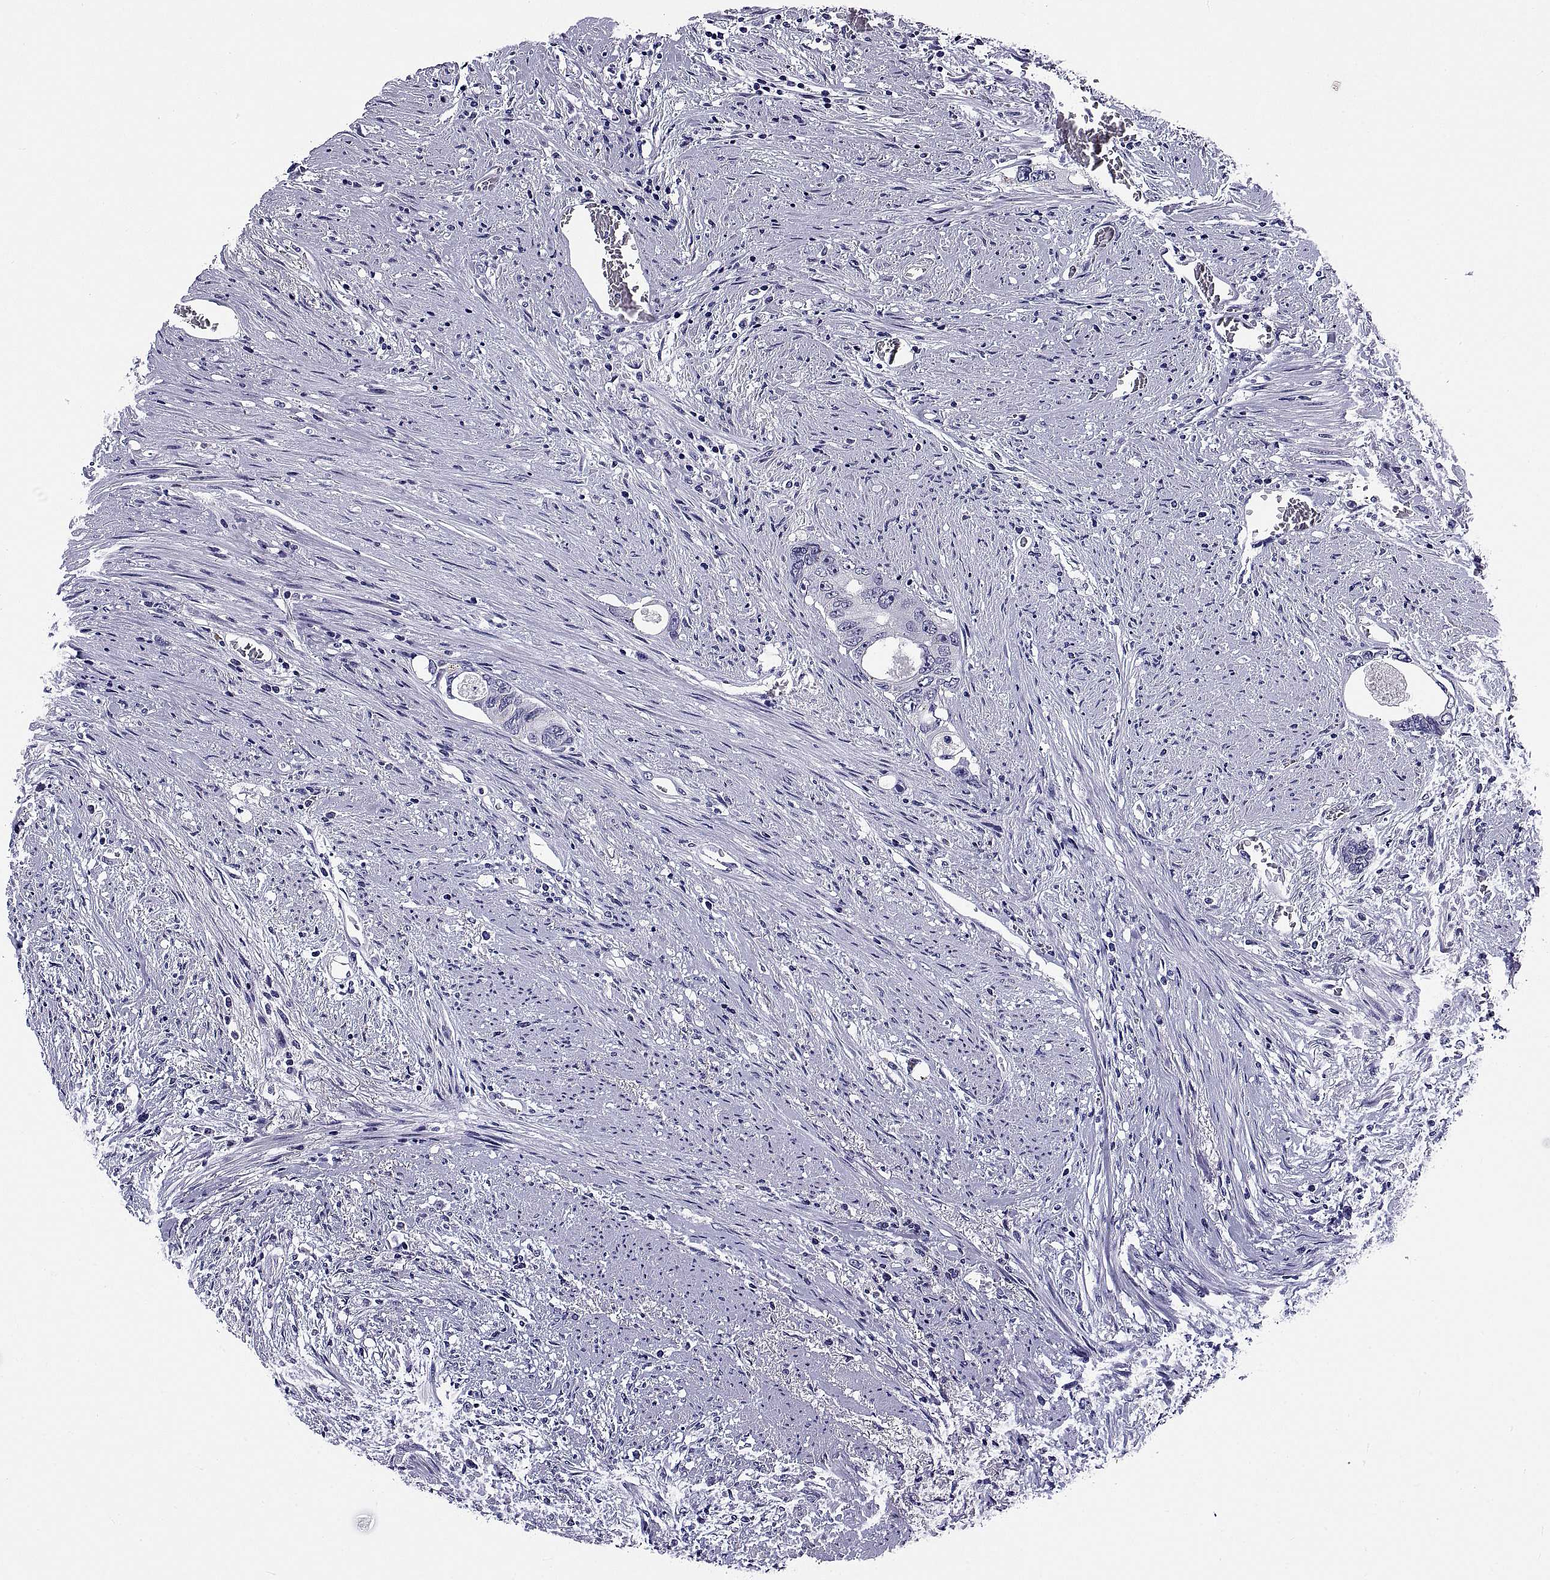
{"staining": {"intensity": "negative", "quantity": "none", "location": "none"}, "tissue": "colorectal cancer", "cell_type": "Tumor cells", "image_type": "cancer", "snomed": [{"axis": "morphology", "description": "Adenocarcinoma, NOS"}, {"axis": "topography", "description": "Rectum"}], "caption": "There is no significant staining in tumor cells of colorectal cancer (adenocarcinoma).", "gene": "TGFBR3L", "patient": {"sex": "male", "age": 59}}